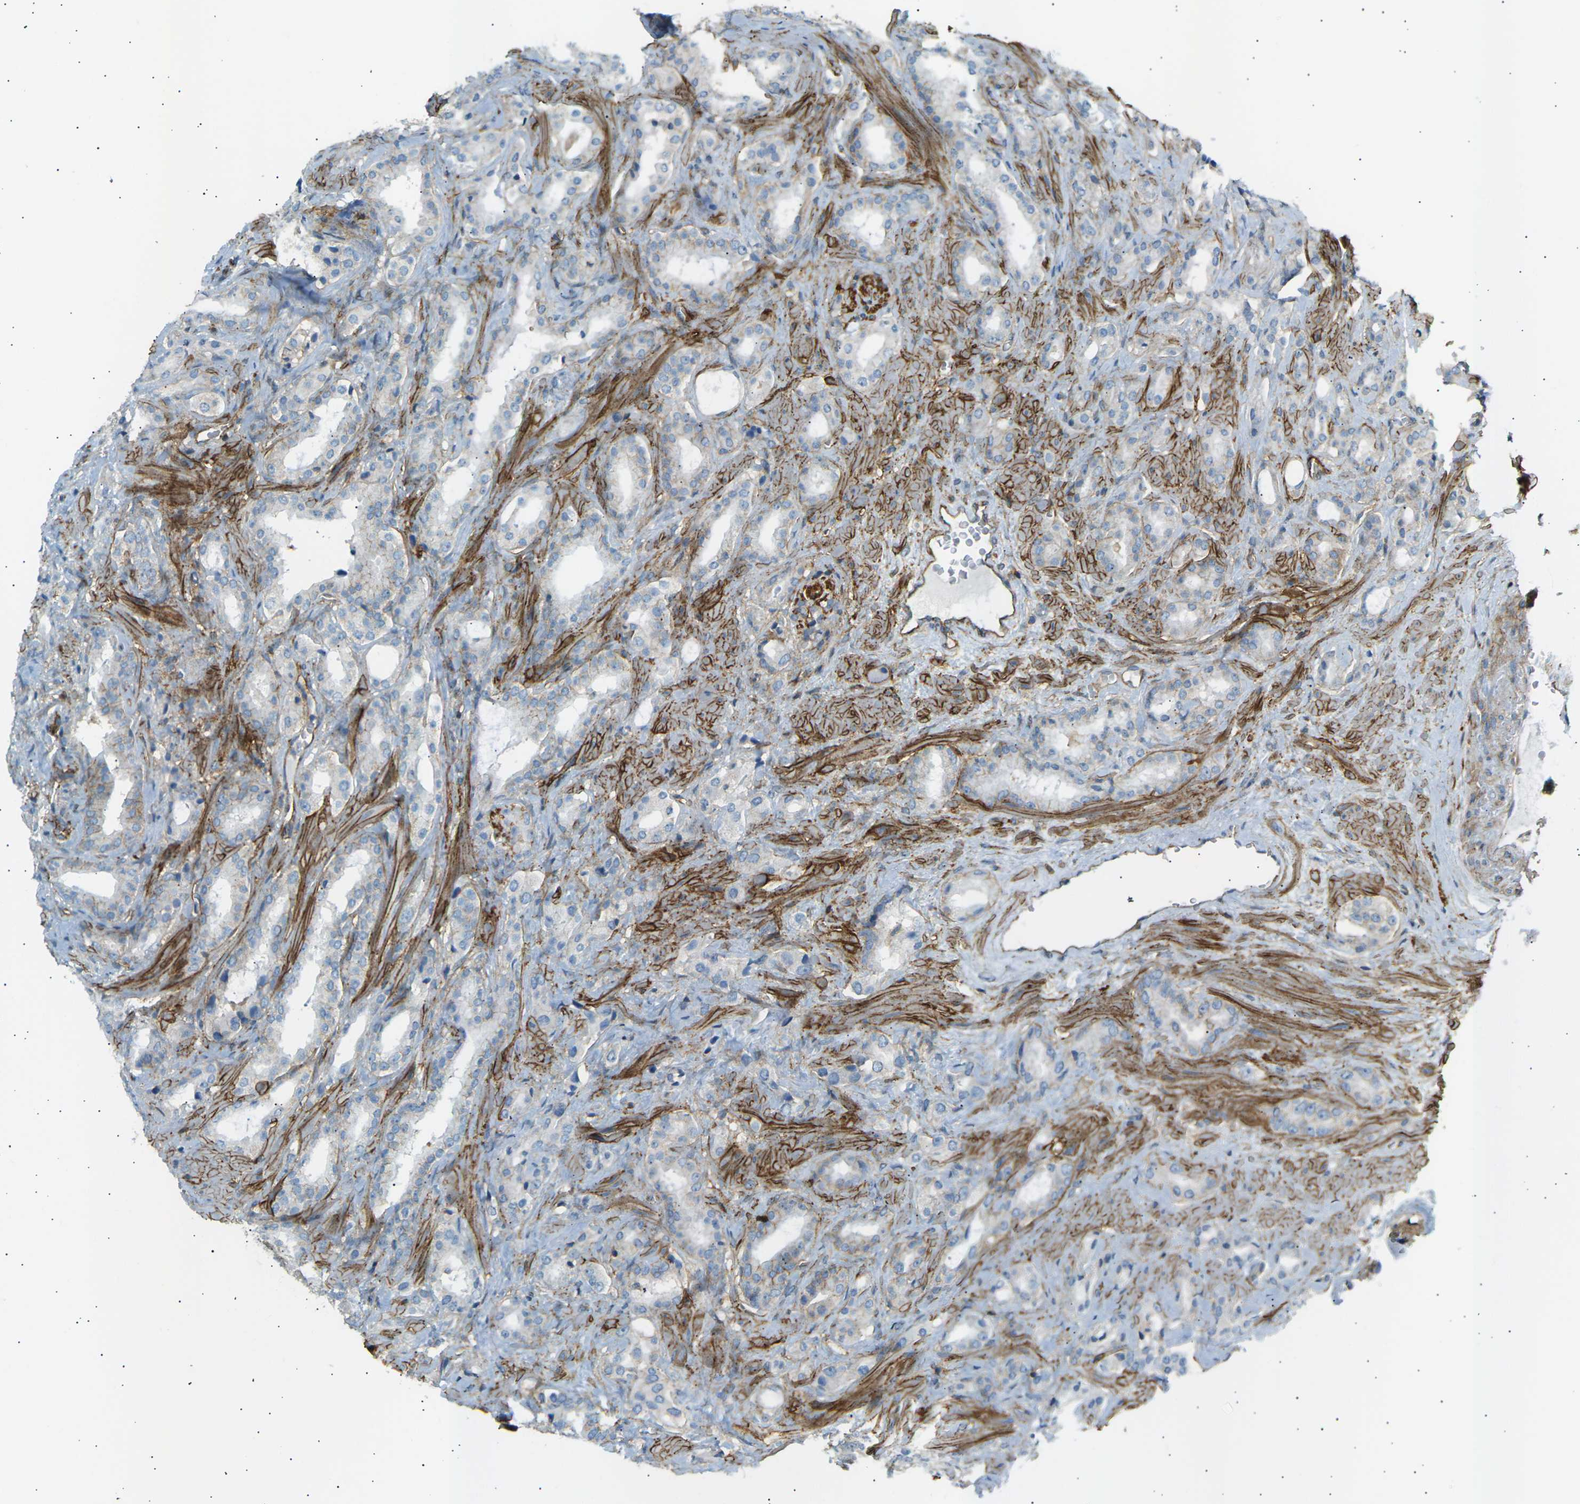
{"staining": {"intensity": "negative", "quantity": "none", "location": "none"}, "tissue": "prostate cancer", "cell_type": "Tumor cells", "image_type": "cancer", "snomed": [{"axis": "morphology", "description": "Adenocarcinoma, High grade"}, {"axis": "topography", "description": "Prostate"}], "caption": "This is an immunohistochemistry (IHC) photomicrograph of human prostate high-grade adenocarcinoma. There is no positivity in tumor cells.", "gene": "ATP2B4", "patient": {"sex": "male", "age": 64}}